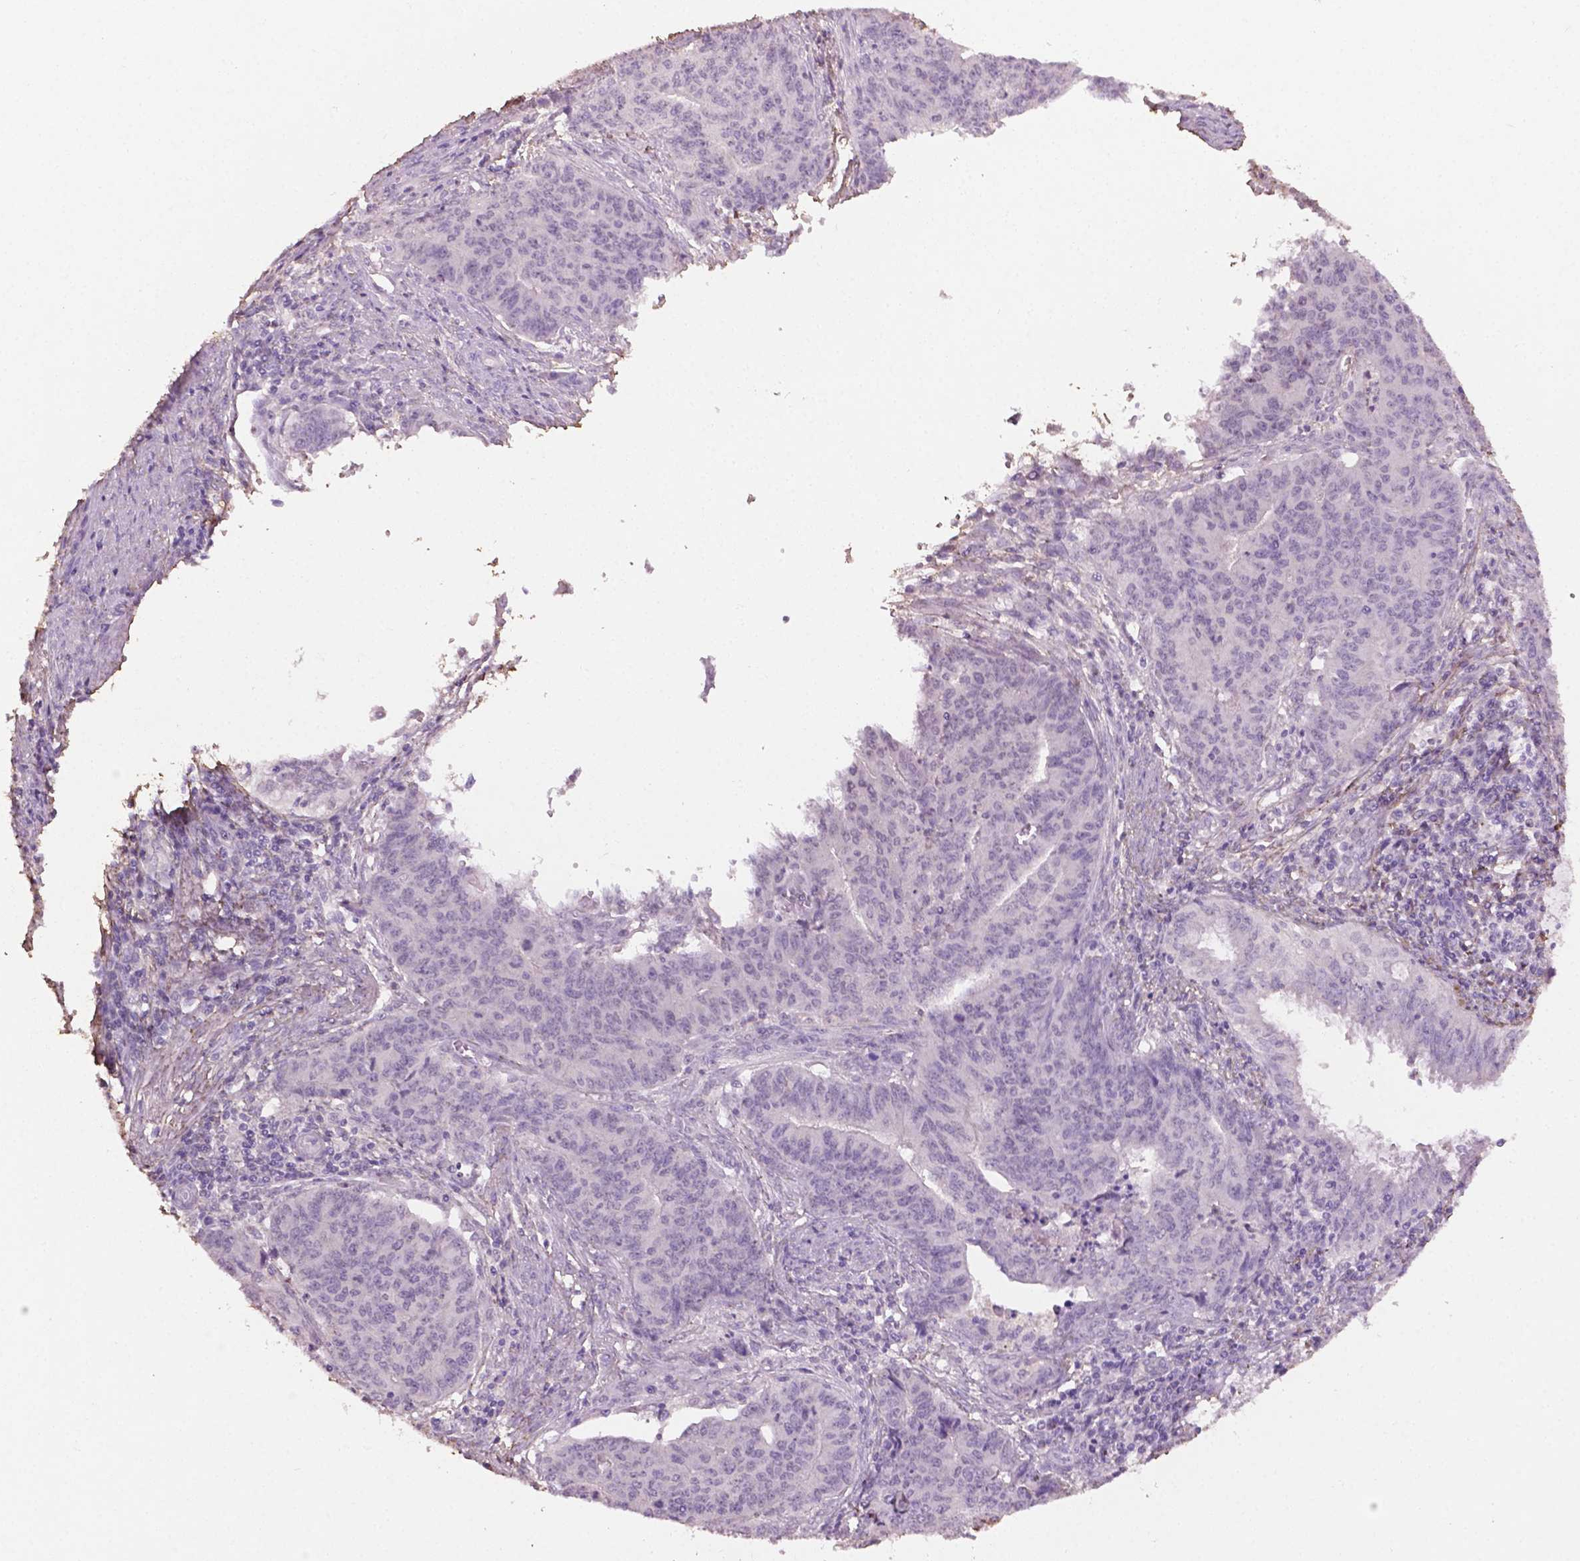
{"staining": {"intensity": "negative", "quantity": "none", "location": "none"}, "tissue": "endometrial cancer", "cell_type": "Tumor cells", "image_type": "cancer", "snomed": [{"axis": "morphology", "description": "Adenocarcinoma, NOS"}, {"axis": "topography", "description": "Endometrium"}], "caption": "Image shows no significant protein expression in tumor cells of adenocarcinoma (endometrial).", "gene": "DLG2", "patient": {"sex": "female", "age": 59}}